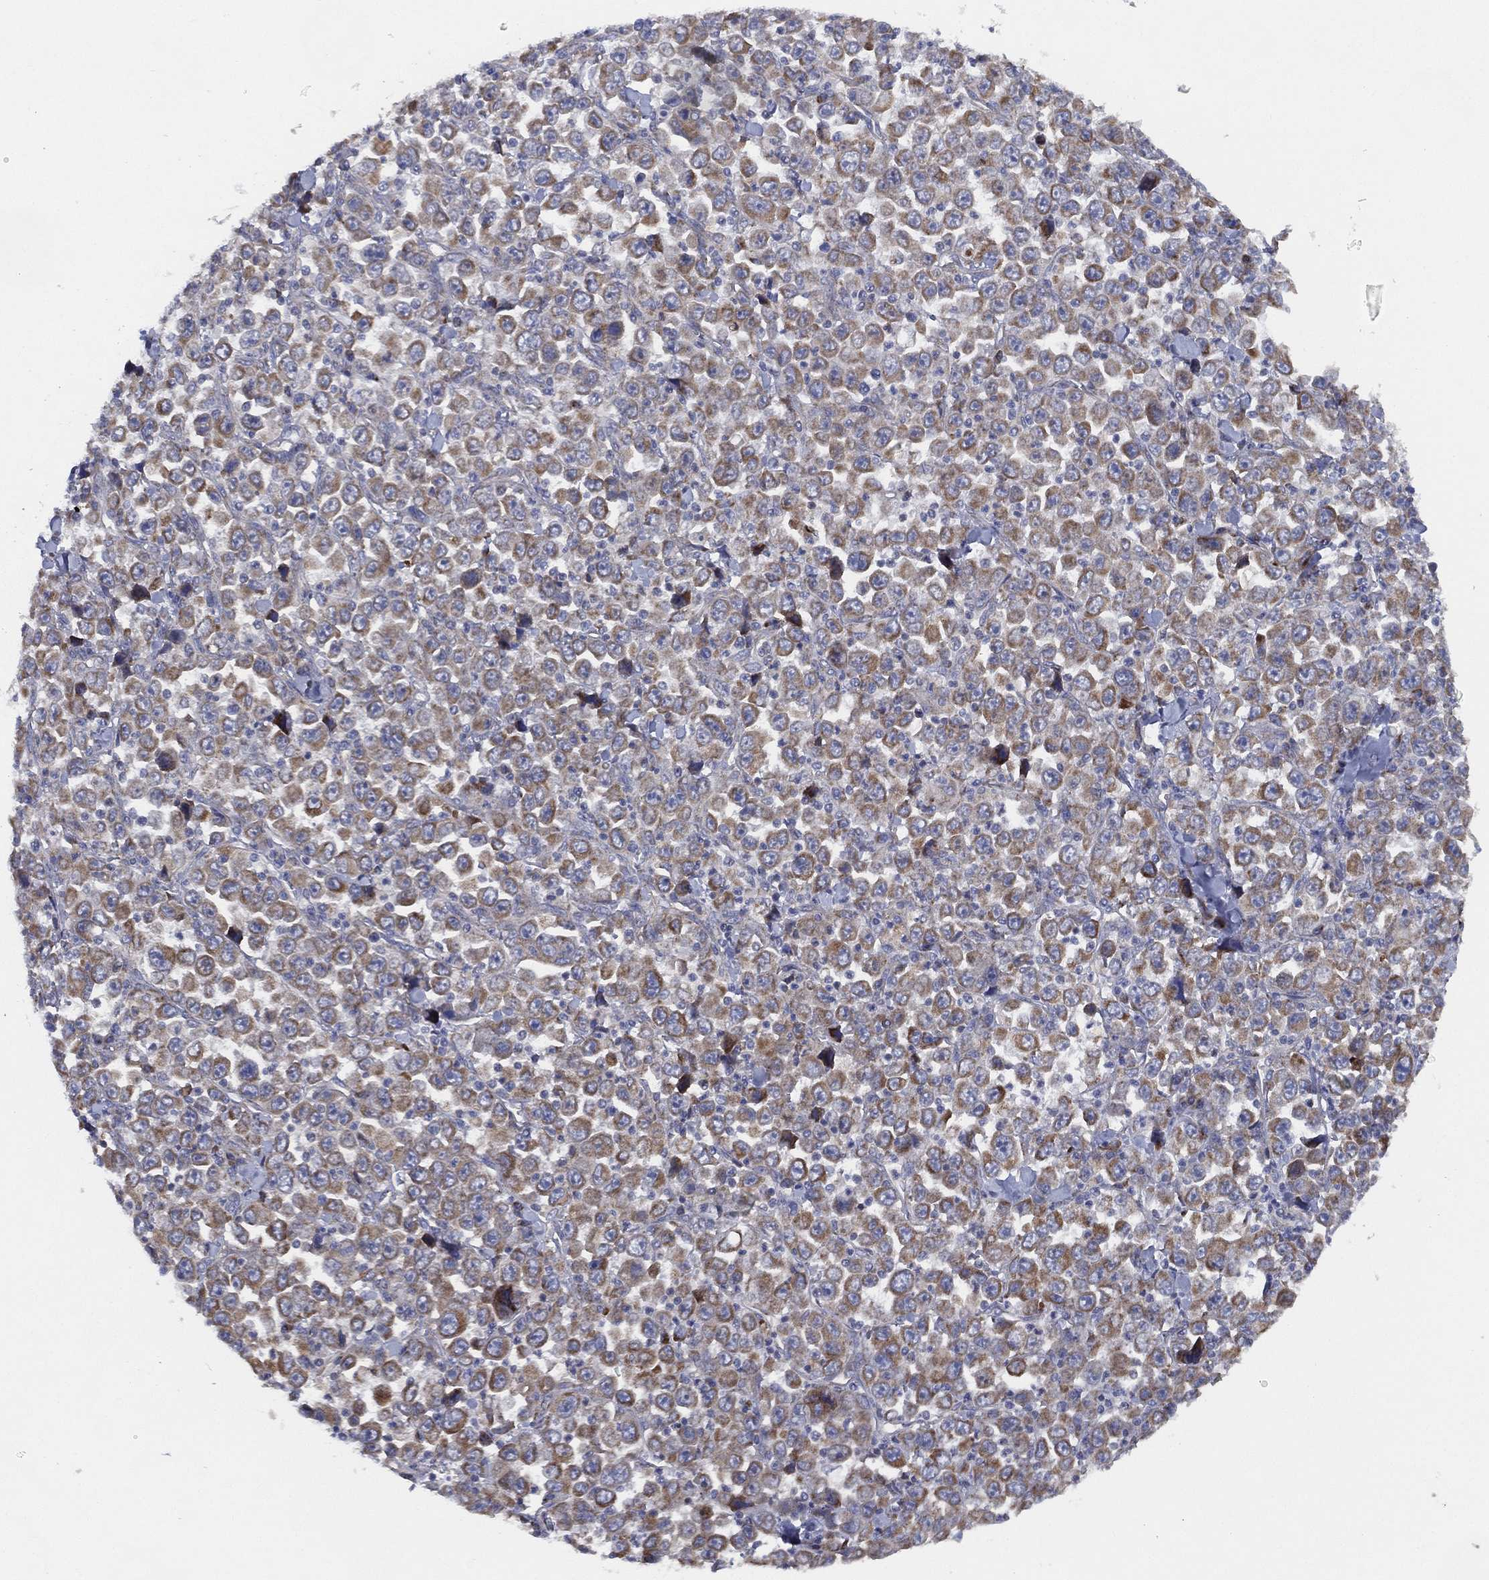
{"staining": {"intensity": "moderate", "quantity": ">75%", "location": "cytoplasmic/membranous"}, "tissue": "stomach cancer", "cell_type": "Tumor cells", "image_type": "cancer", "snomed": [{"axis": "morphology", "description": "Normal tissue, NOS"}, {"axis": "morphology", "description": "Adenocarcinoma, NOS"}, {"axis": "topography", "description": "Stomach, upper"}, {"axis": "topography", "description": "Stomach"}], "caption": "Immunohistochemical staining of human stomach cancer displays medium levels of moderate cytoplasmic/membranous protein staining in about >75% of tumor cells.", "gene": "ZNF223", "patient": {"sex": "male", "age": 59}}